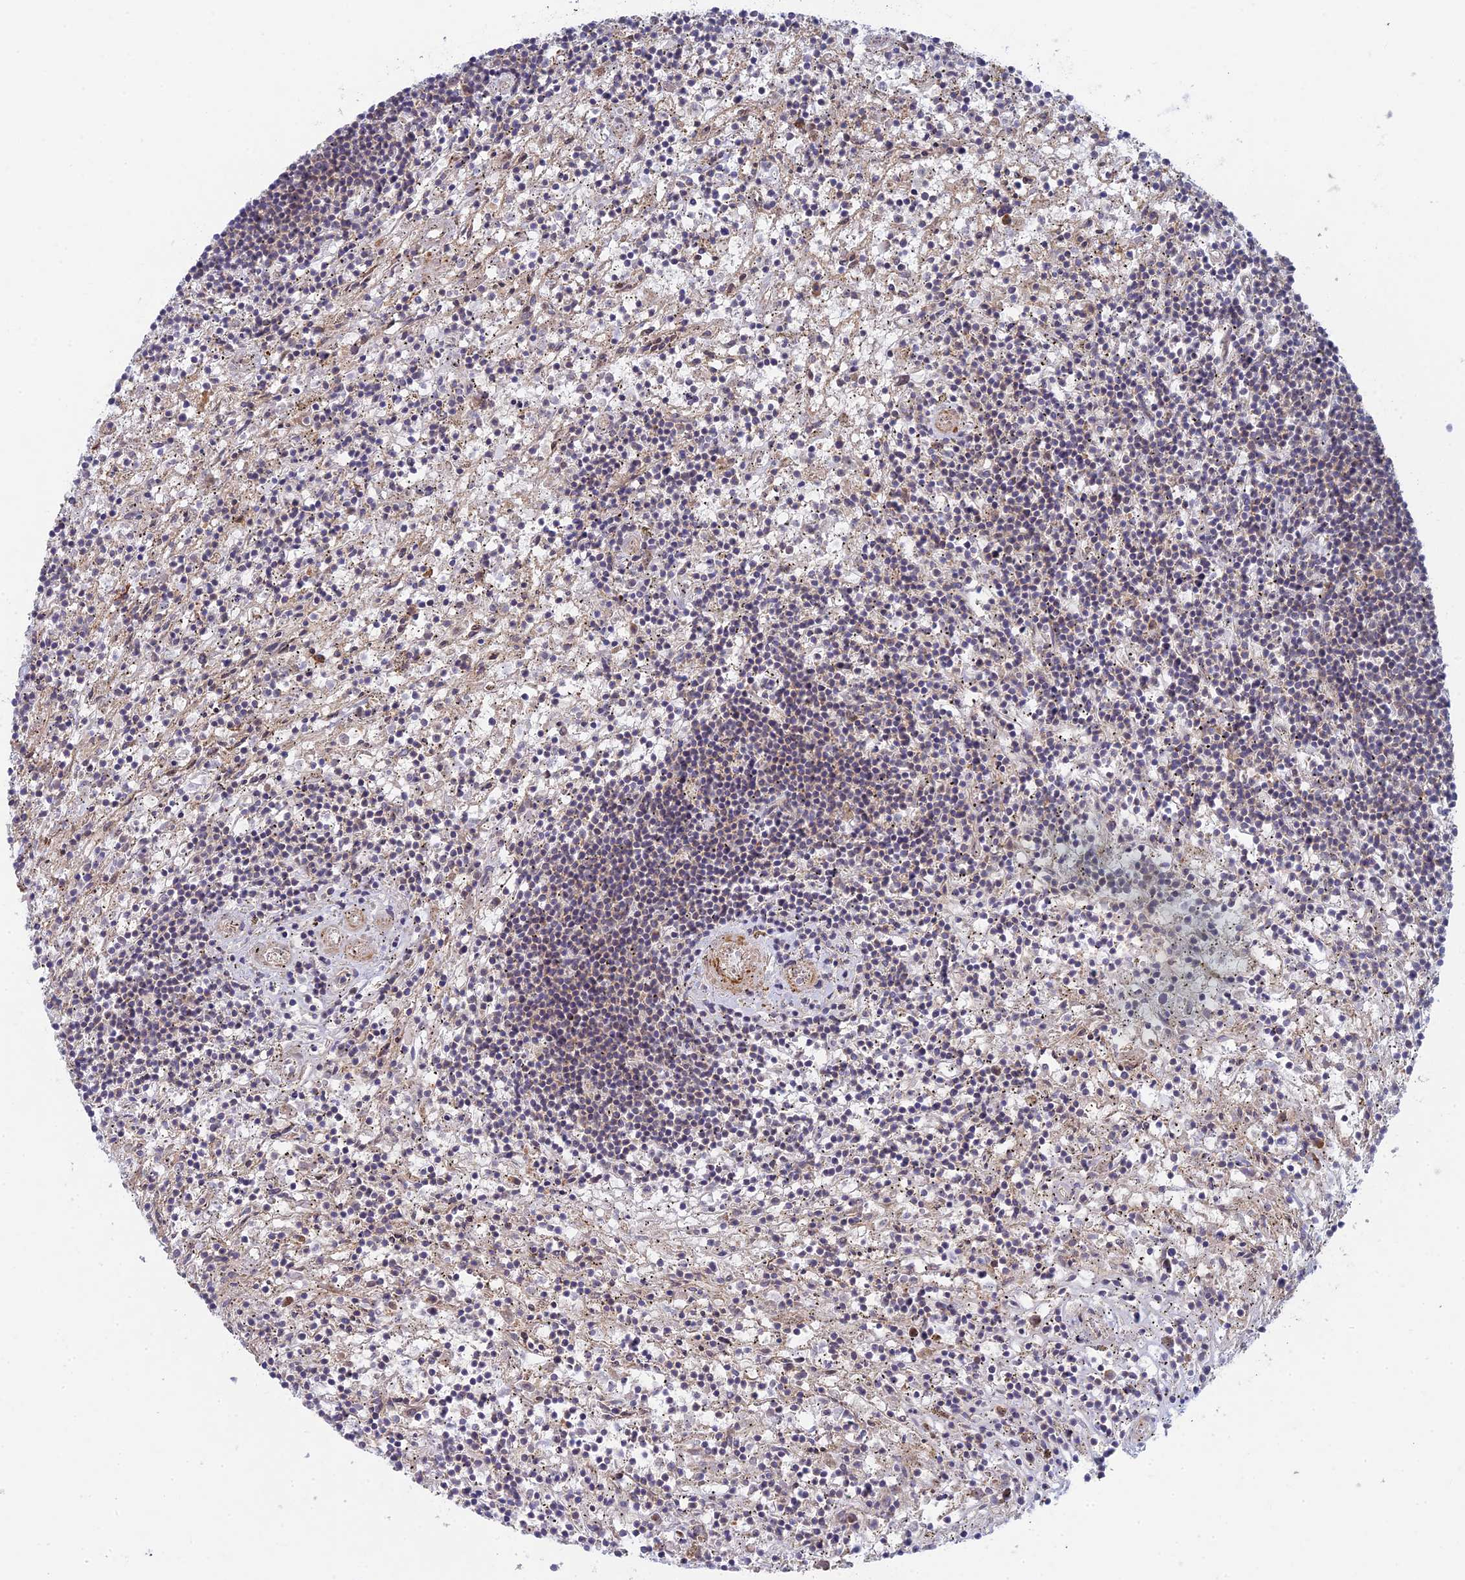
{"staining": {"intensity": "negative", "quantity": "none", "location": "none"}, "tissue": "lymphoma", "cell_type": "Tumor cells", "image_type": "cancer", "snomed": [{"axis": "morphology", "description": "Malignant lymphoma, non-Hodgkin's type, Low grade"}, {"axis": "topography", "description": "Spleen"}], "caption": "The micrograph displays no significant expression in tumor cells of lymphoma. (Stains: DAB immunohistochemistry (IHC) with hematoxylin counter stain, Microscopy: brightfield microscopy at high magnification).", "gene": "INCA1", "patient": {"sex": "male", "age": 76}}